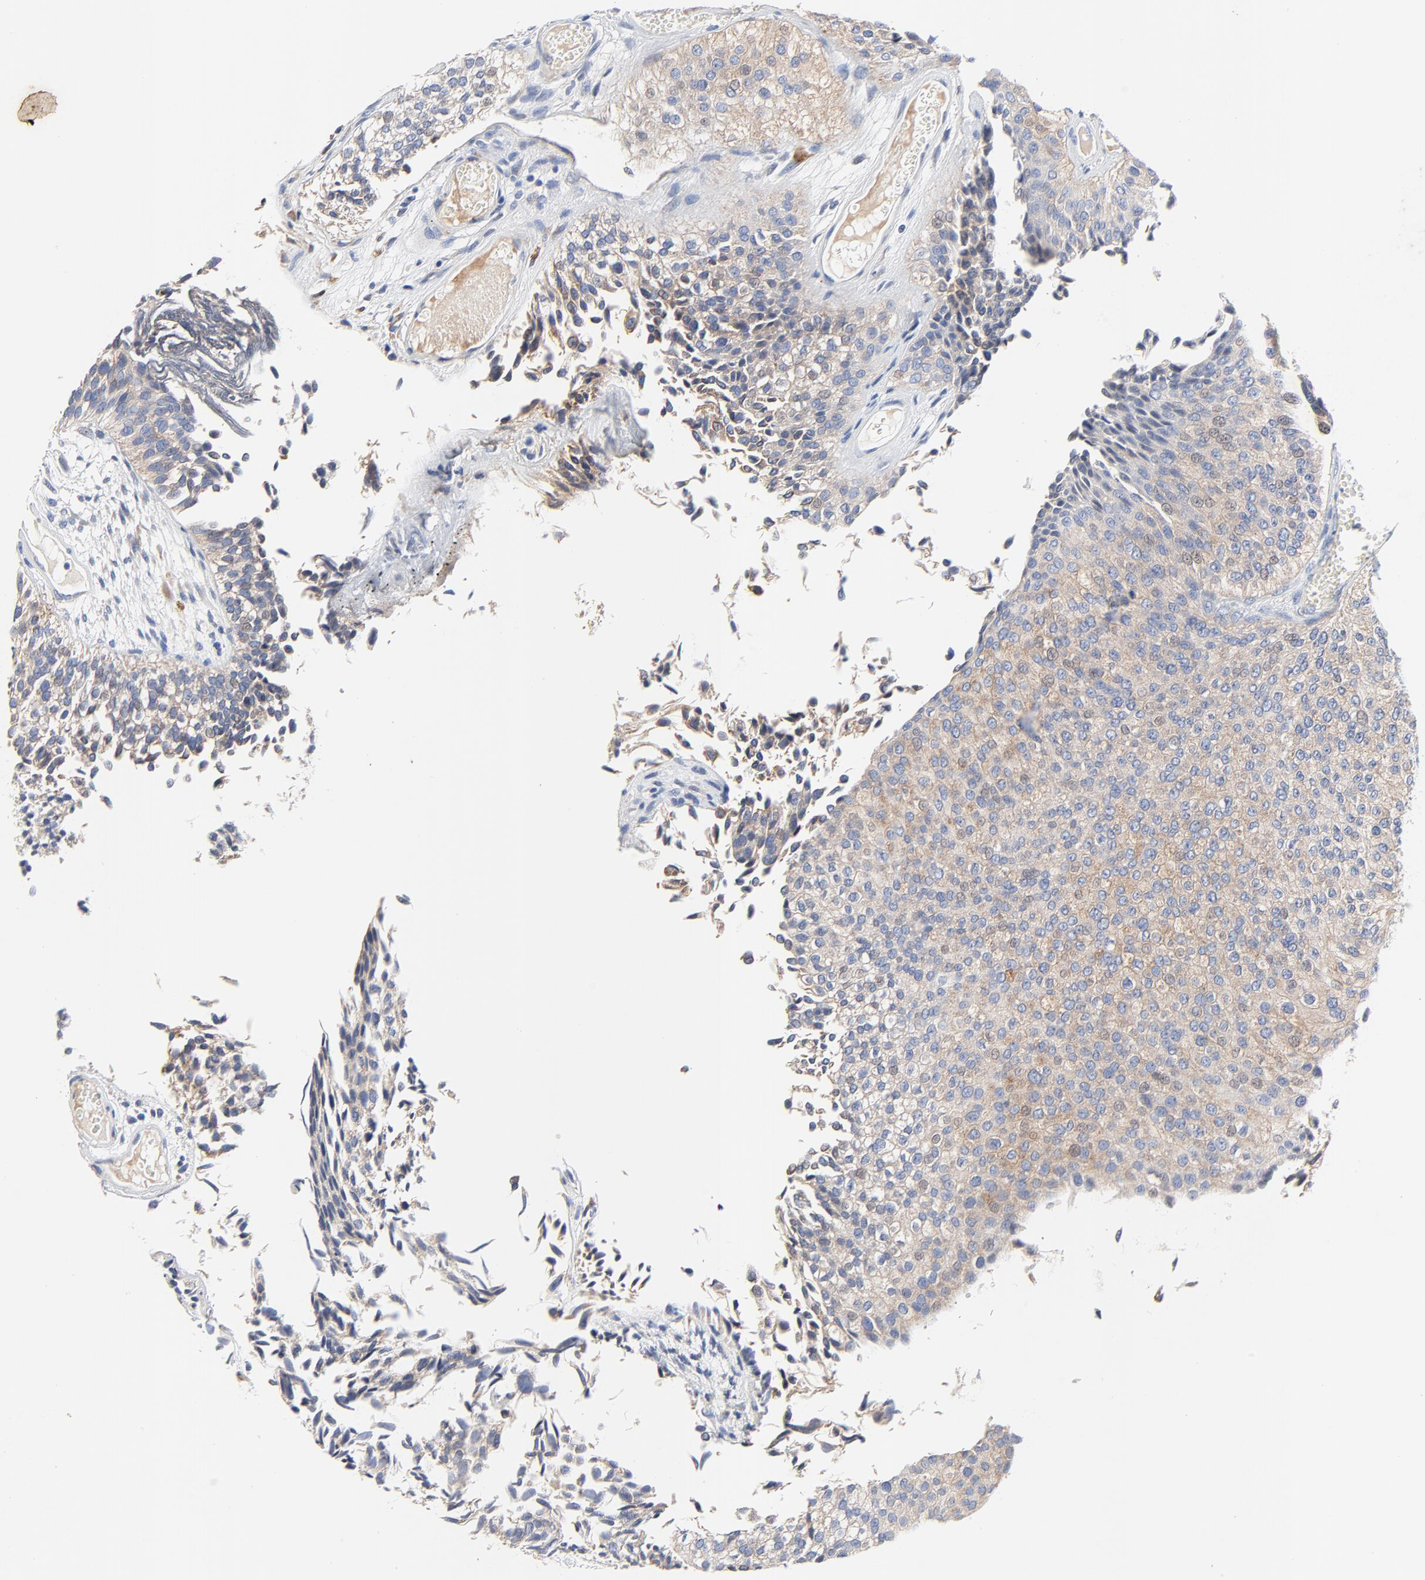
{"staining": {"intensity": "weak", "quantity": "25%-75%", "location": "cytoplasmic/membranous"}, "tissue": "urothelial cancer", "cell_type": "Tumor cells", "image_type": "cancer", "snomed": [{"axis": "morphology", "description": "Urothelial carcinoma, Low grade"}, {"axis": "topography", "description": "Urinary bladder"}], "caption": "Urothelial carcinoma (low-grade) stained with DAB immunohistochemistry reveals low levels of weak cytoplasmic/membranous expression in about 25%-75% of tumor cells.", "gene": "VAV2", "patient": {"sex": "male", "age": 84}}